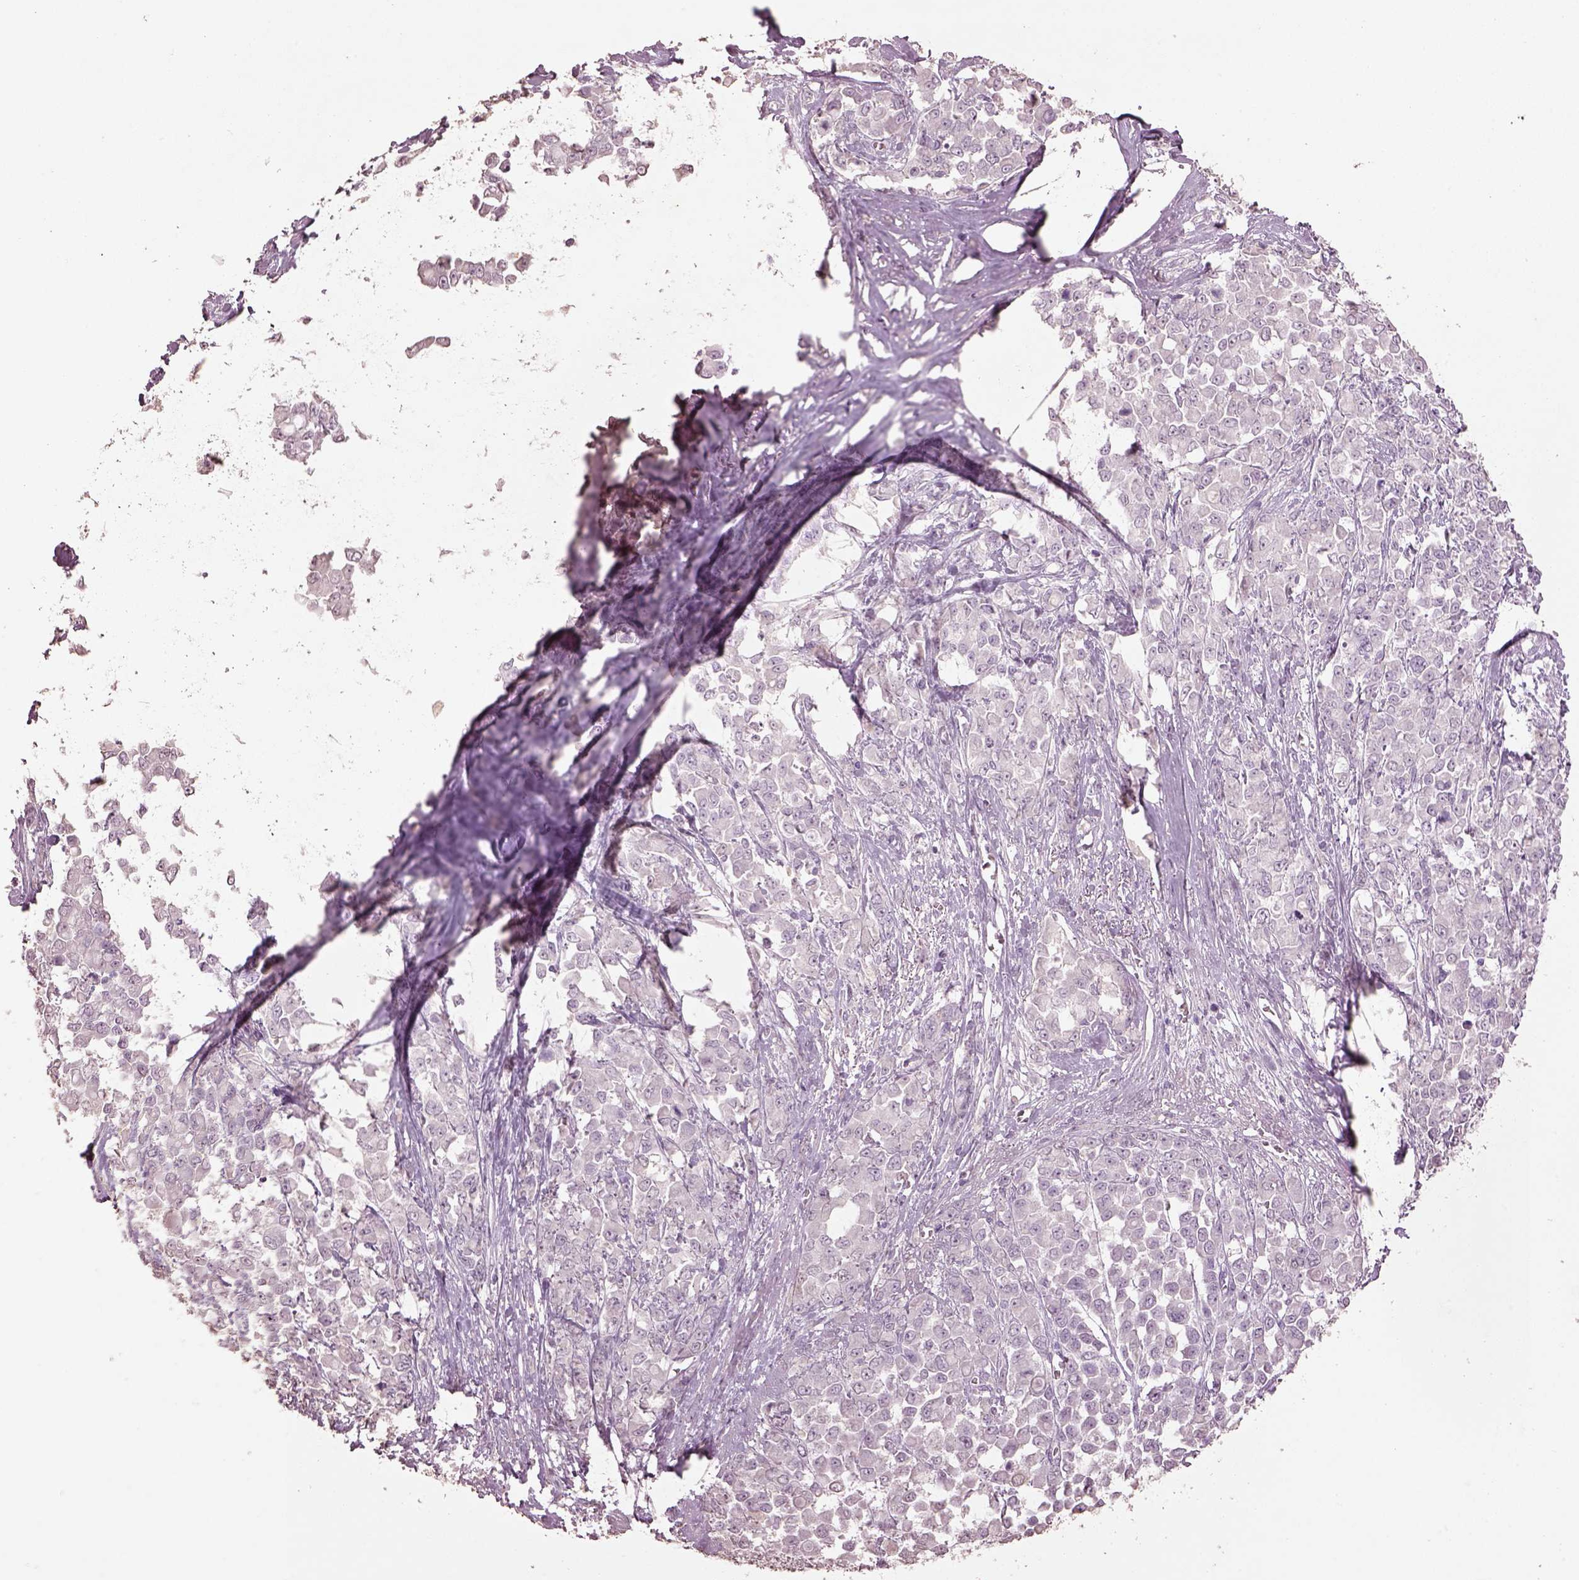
{"staining": {"intensity": "negative", "quantity": "none", "location": "none"}, "tissue": "stomach cancer", "cell_type": "Tumor cells", "image_type": "cancer", "snomed": [{"axis": "morphology", "description": "Adenocarcinoma, NOS"}, {"axis": "topography", "description": "Stomach"}], "caption": "The photomicrograph shows no significant positivity in tumor cells of stomach adenocarcinoma.", "gene": "KCNIP3", "patient": {"sex": "female", "age": 76}}